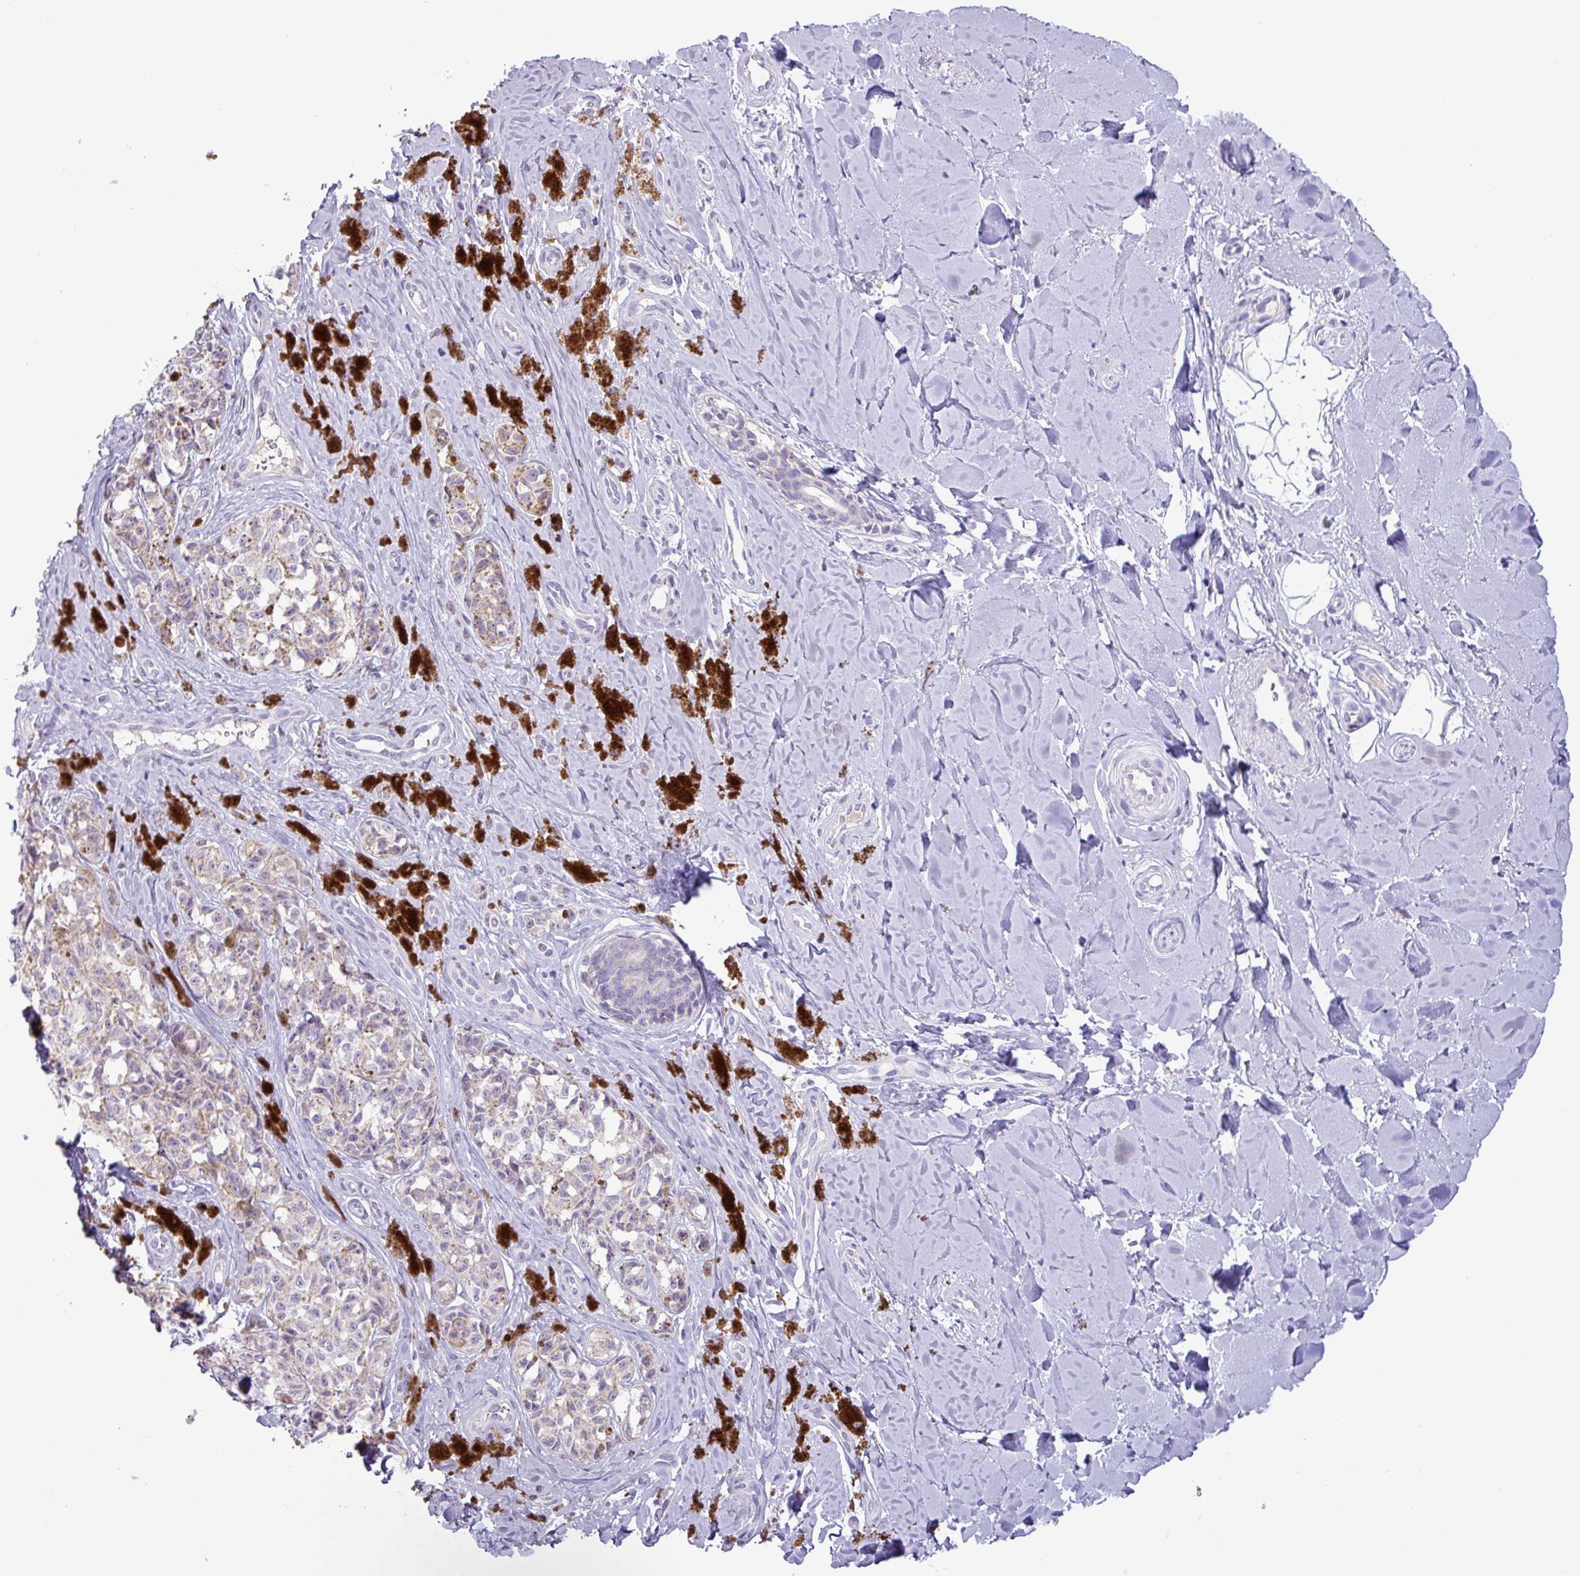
{"staining": {"intensity": "negative", "quantity": "none", "location": "none"}, "tissue": "melanoma", "cell_type": "Tumor cells", "image_type": "cancer", "snomed": [{"axis": "morphology", "description": "Malignant melanoma, NOS"}, {"axis": "topography", "description": "Skin"}], "caption": "There is no significant staining in tumor cells of malignant melanoma.", "gene": "STIMATE", "patient": {"sex": "female", "age": 65}}